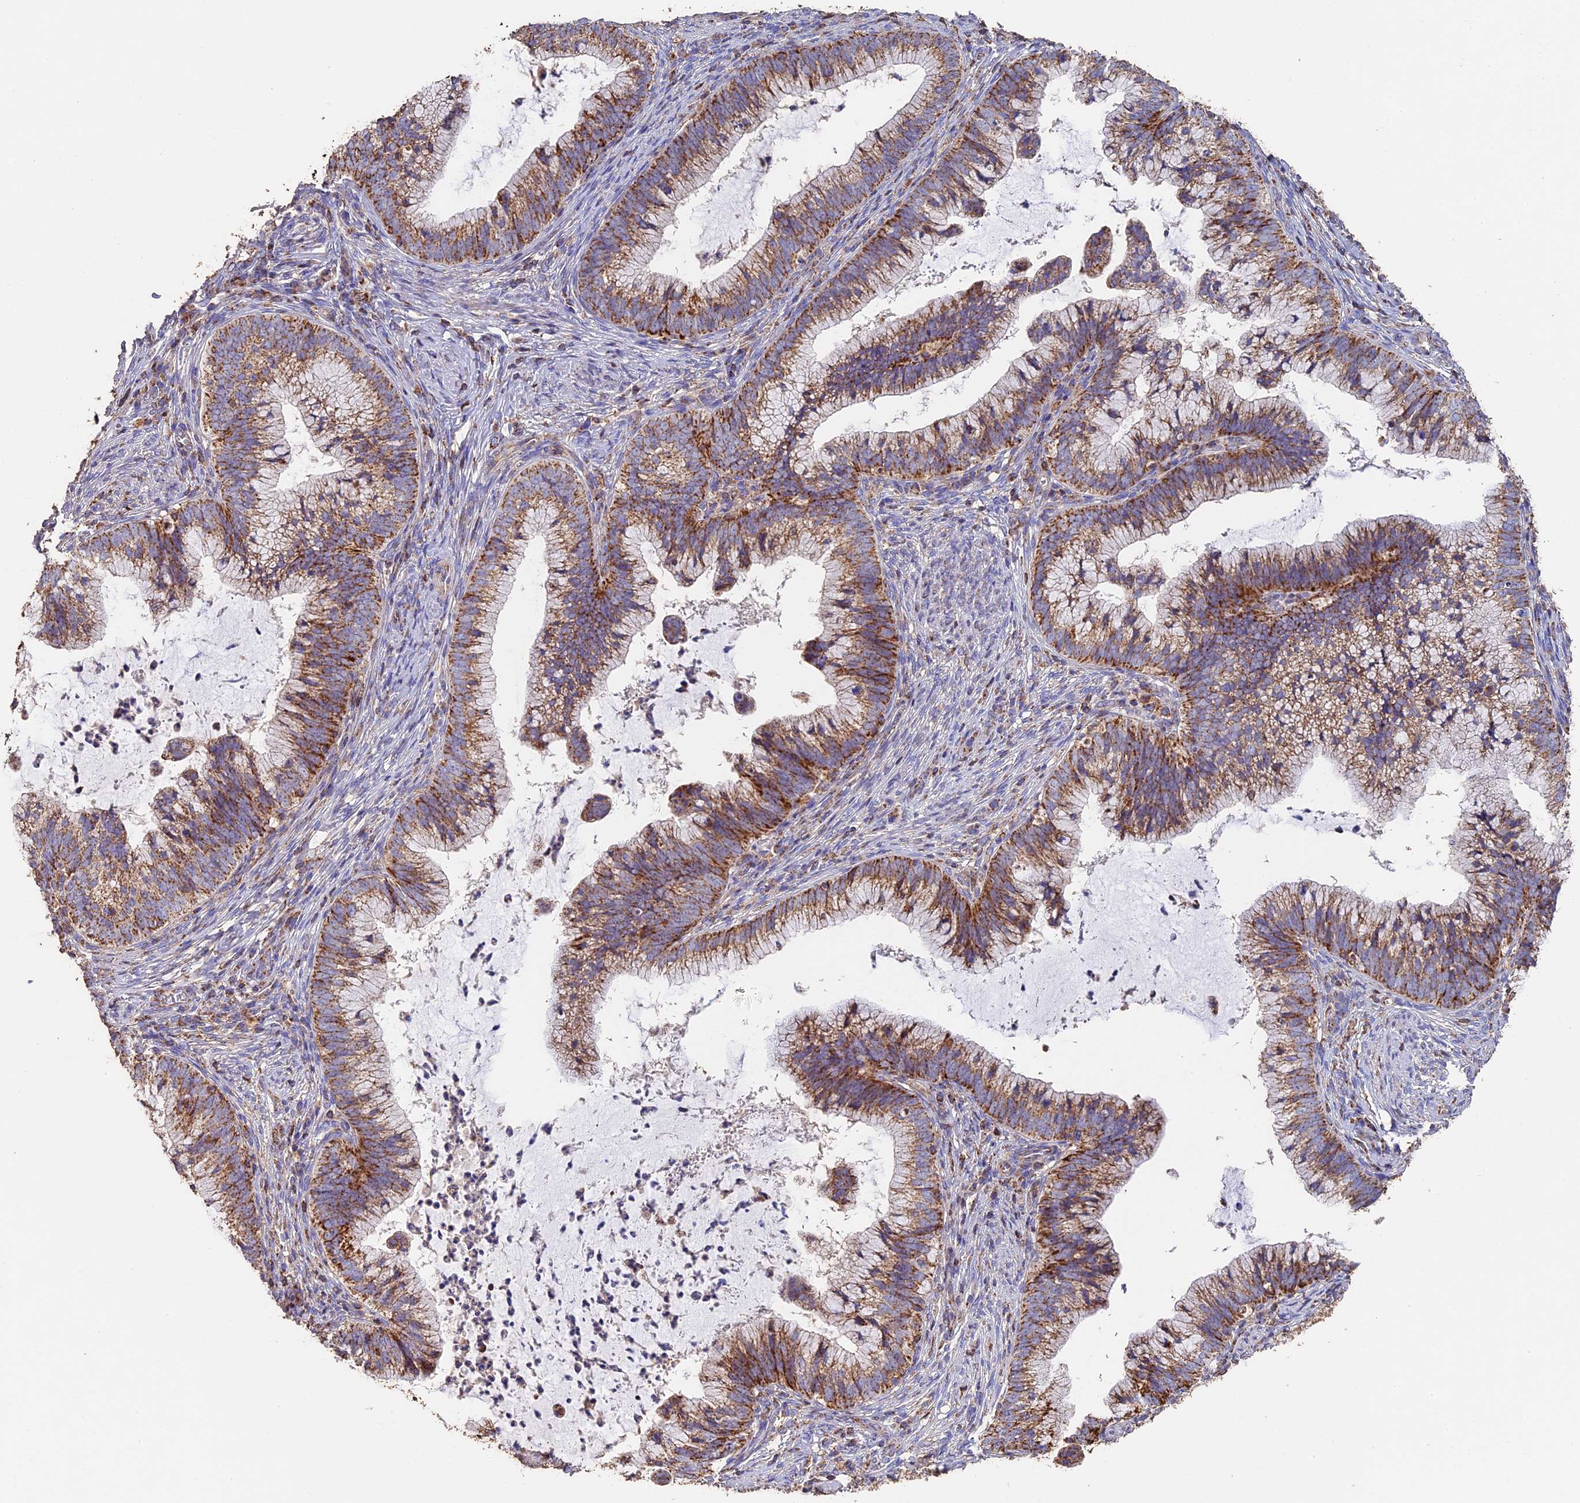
{"staining": {"intensity": "strong", "quantity": ">75%", "location": "cytoplasmic/membranous"}, "tissue": "cervical cancer", "cell_type": "Tumor cells", "image_type": "cancer", "snomed": [{"axis": "morphology", "description": "Adenocarcinoma, NOS"}, {"axis": "topography", "description": "Cervix"}], "caption": "Immunohistochemistry of human cervical cancer (adenocarcinoma) exhibits high levels of strong cytoplasmic/membranous expression in about >75% of tumor cells.", "gene": "ADAT1", "patient": {"sex": "female", "age": 36}}